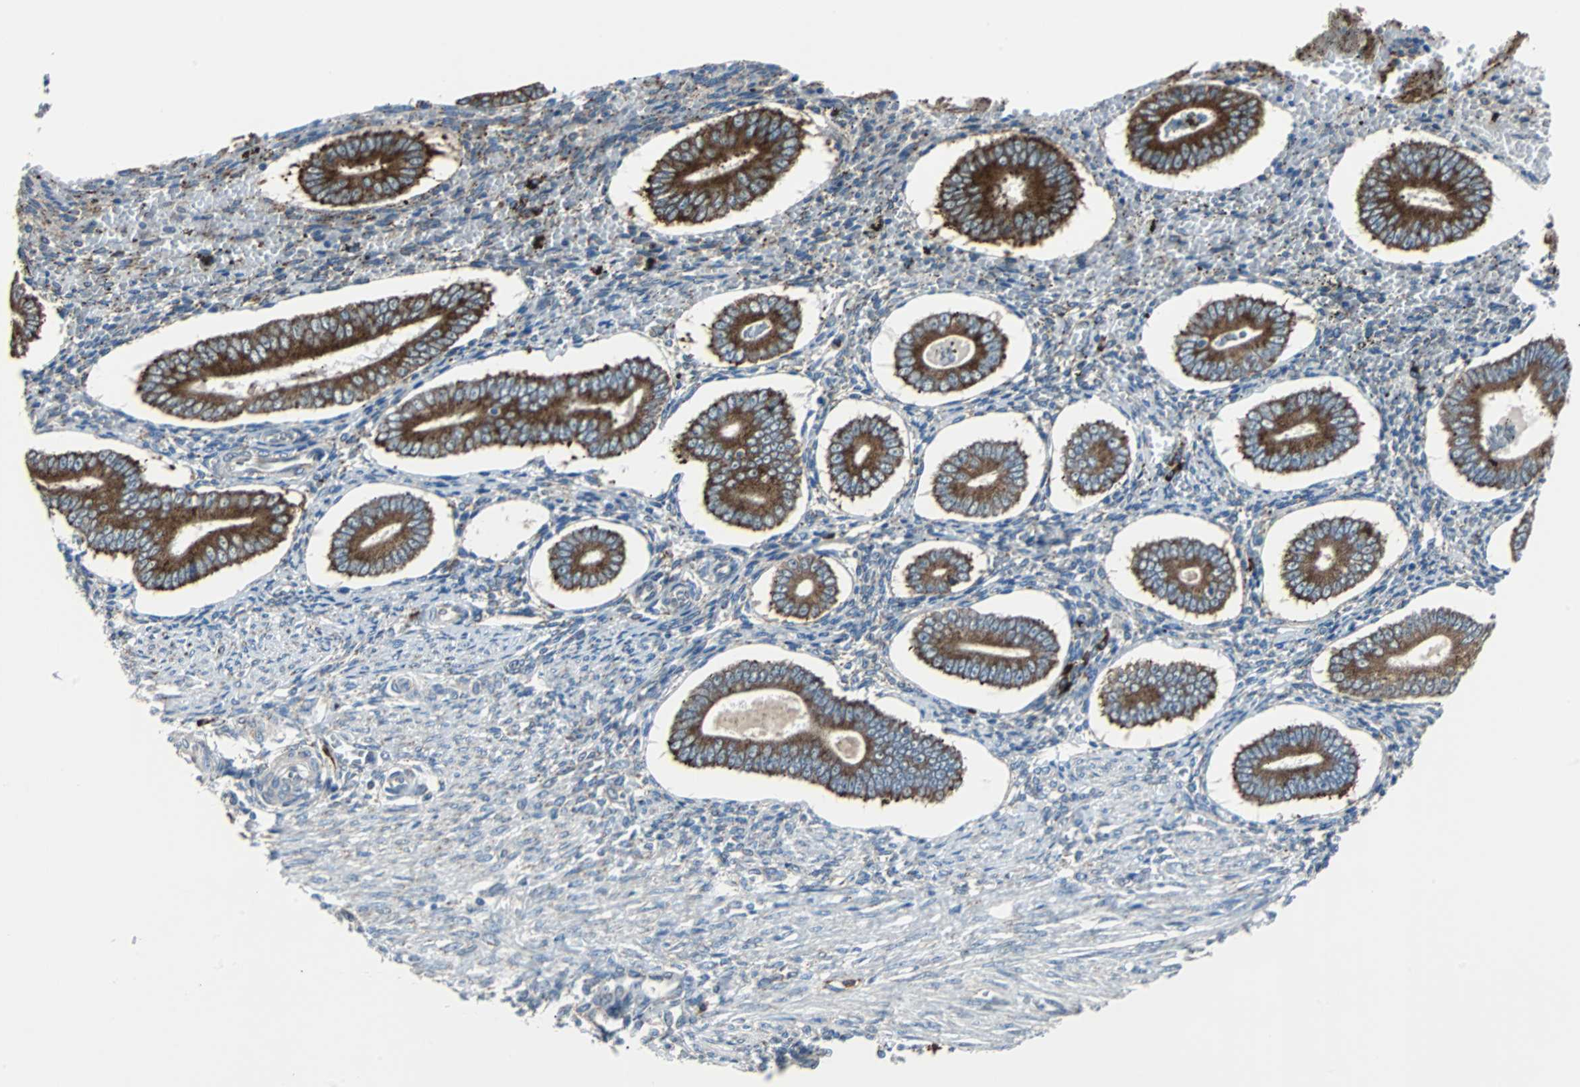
{"staining": {"intensity": "weak", "quantity": "25%-75%", "location": "cytoplasmic/membranous"}, "tissue": "endometrium", "cell_type": "Cells in endometrial stroma", "image_type": "normal", "snomed": [{"axis": "morphology", "description": "Normal tissue, NOS"}, {"axis": "topography", "description": "Endometrium"}], "caption": "Immunohistochemical staining of benign human endometrium displays weak cytoplasmic/membranous protein expression in about 25%-75% of cells in endometrial stroma. (Brightfield microscopy of DAB IHC at high magnification).", "gene": "PDIA4", "patient": {"sex": "female", "age": 42}}